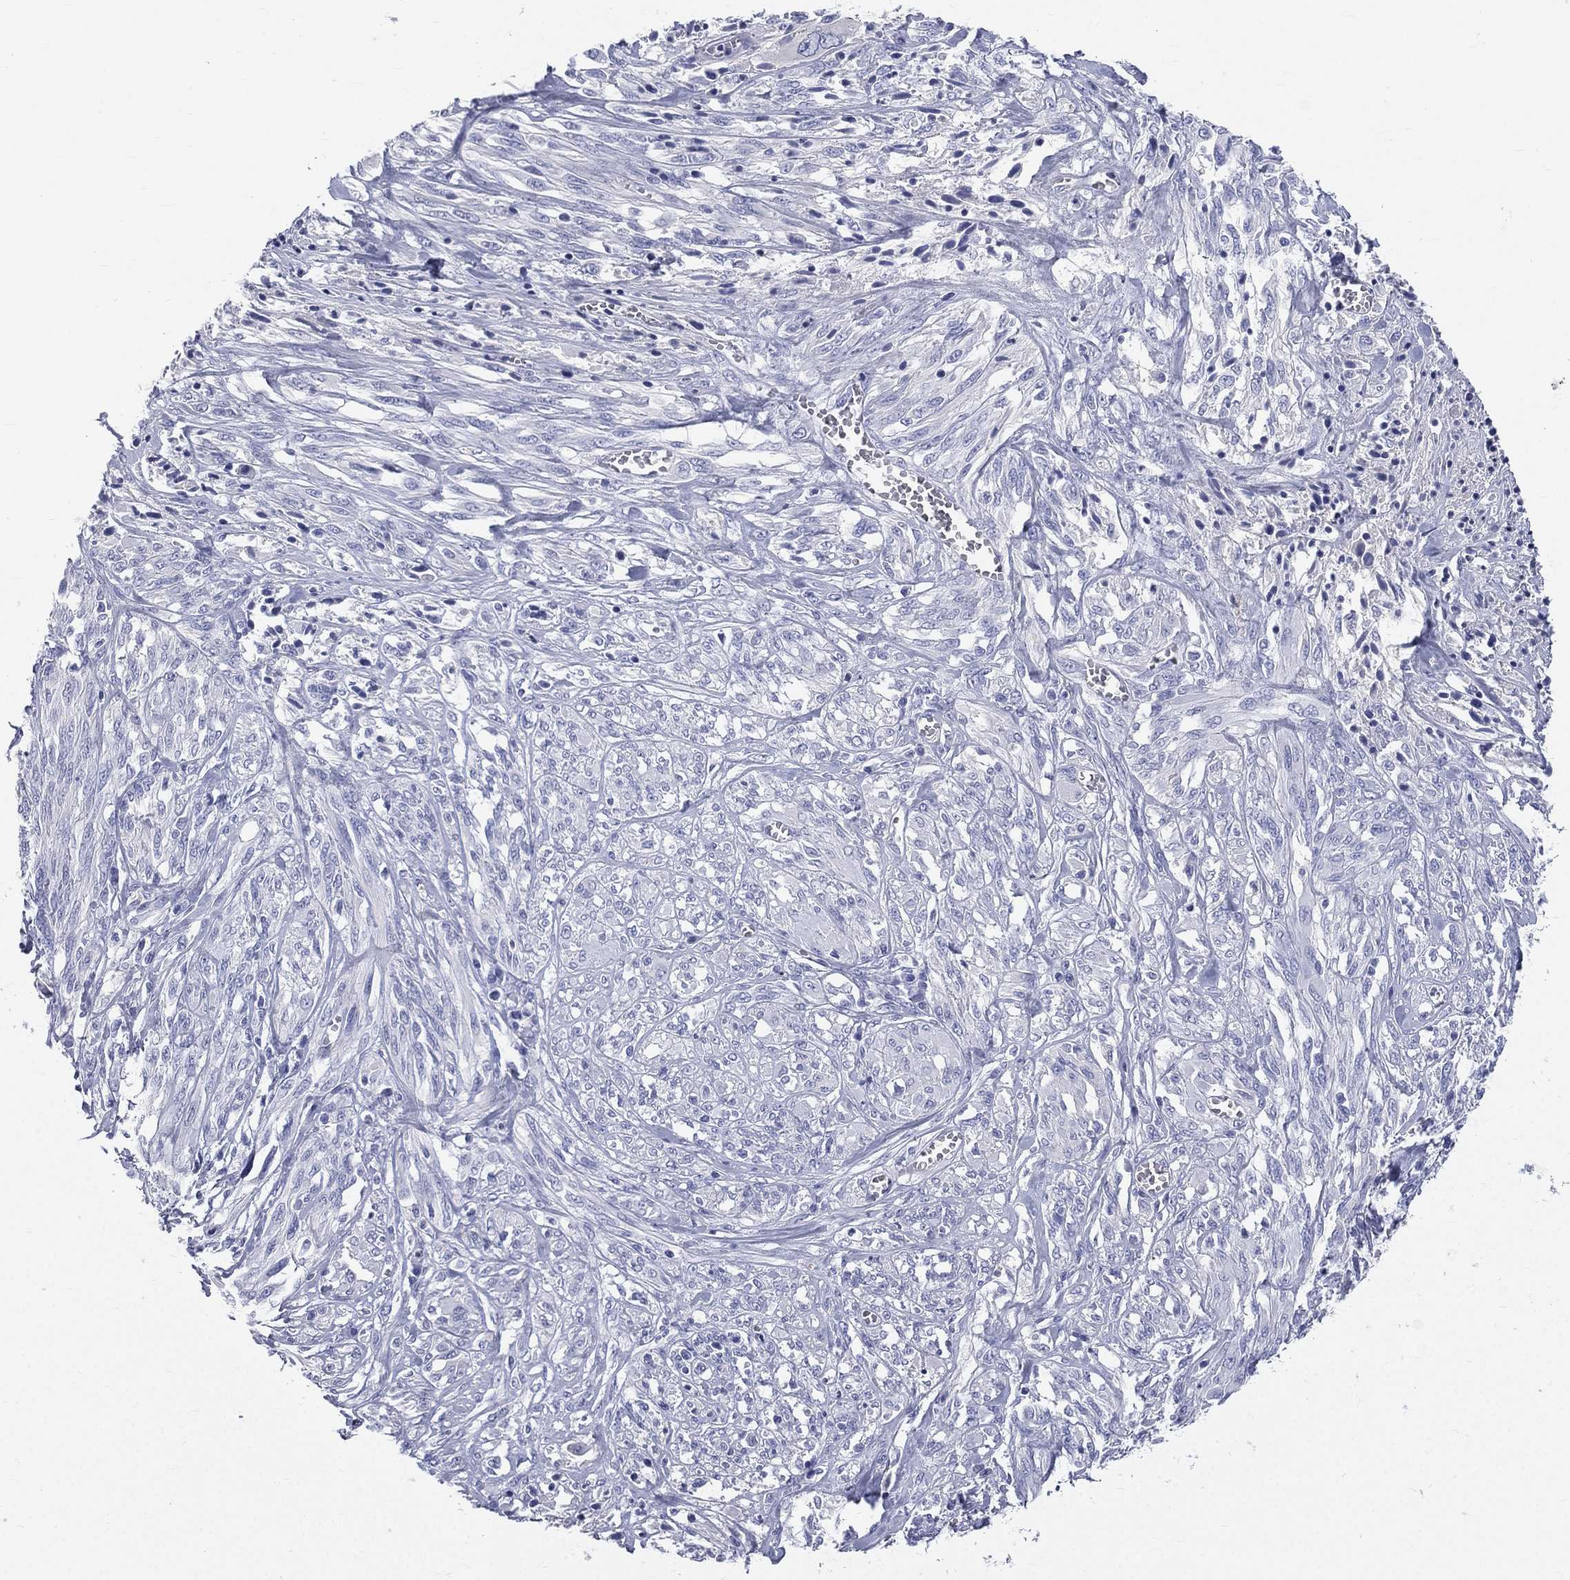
{"staining": {"intensity": "negative", "quantity": "none", "location": "none"}, "tissue": "melanoma", "cell_type": "Tumor cells", "image_type": "cancer", "snomed": [{"axis": "morphology", "description": "Malignant melanoma, NOS"}, {"axis": "topography", "description": "Skin"}], "caption": "Human malignant melanoma stained for a protein using immunohistochemistry (IHC) exhibits no positivity in tumor cells.", "gene": "HP", "patient": {"sex": "female", "age": 91}}